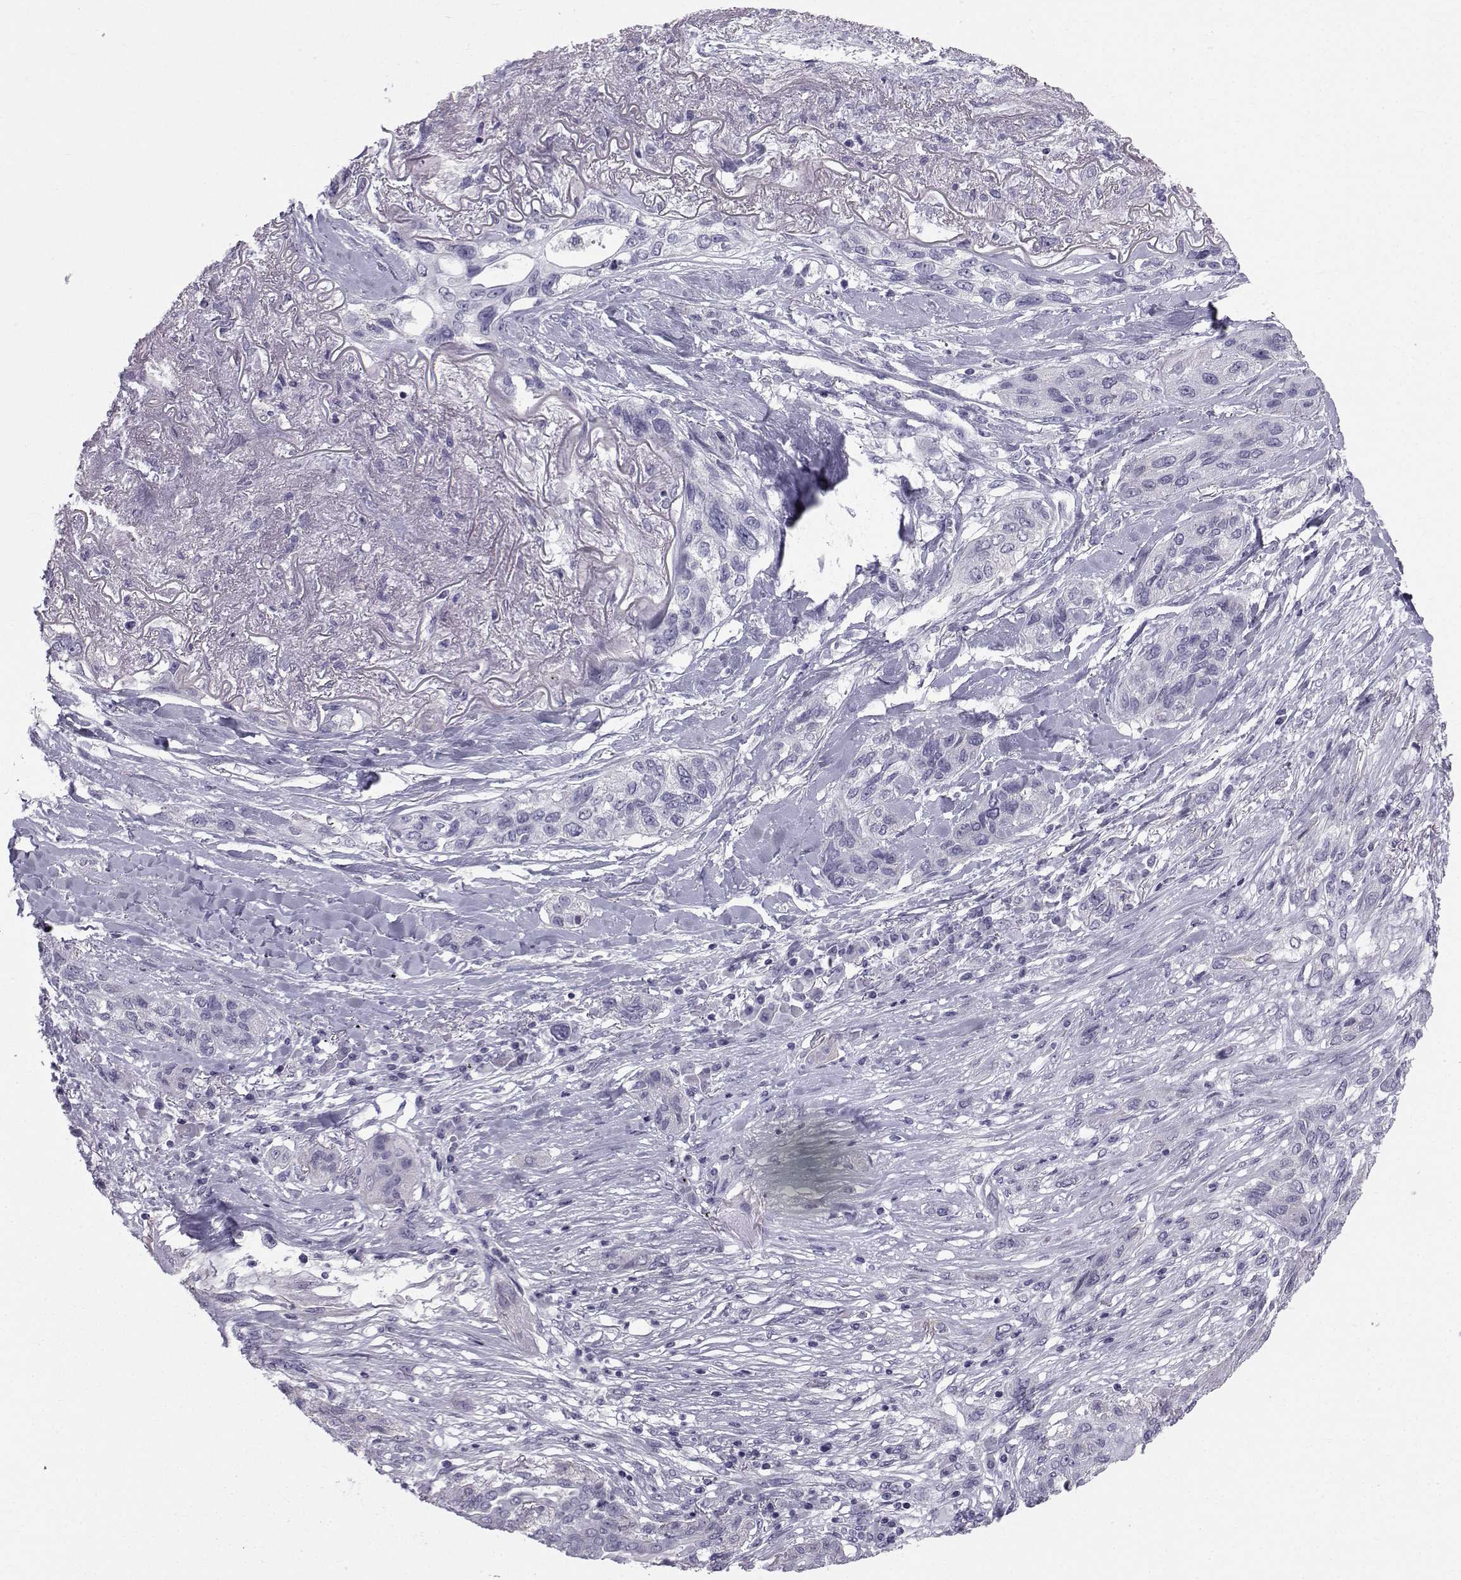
{"staining": {"intensity": "negative", "quantity": "none", "location": "none"}, "tissue": "lung cancer", "cell_type": "Tumor cells", "image_type": "cancer", "snomed": [{"axis": "morphology", "description": "Squamous cell carcinoma, NOS"}, {"axis": "topography", "description": "Lung"}], "caption": "A photomicrograph of lung squamous cell carcinoma stained for a protein exhibits no brown staining in tumor cells.", "gene": "SPANXD", "patient": {"sex": "female", "age": 70}}